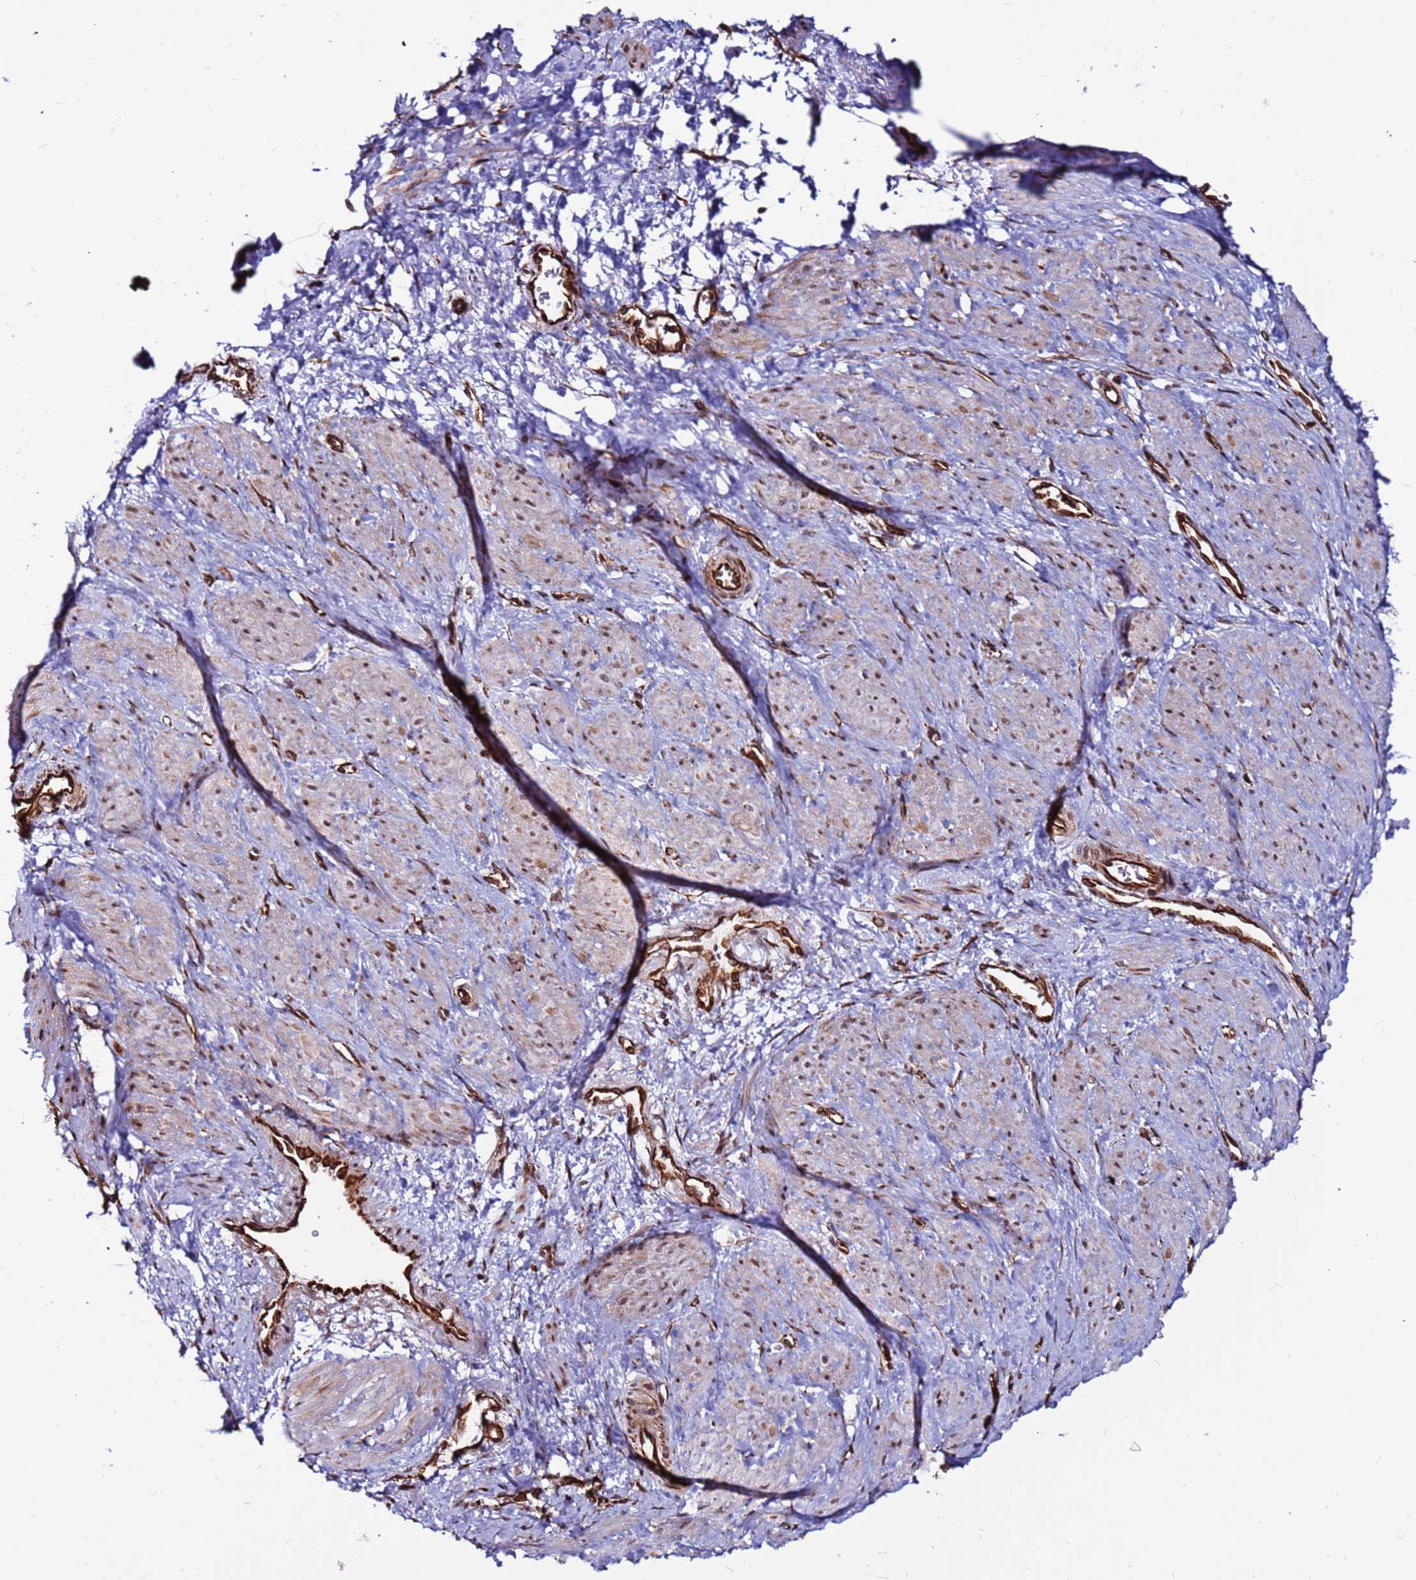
{"staining": {"intensity": "moderate", "quantity": "25%-75%", "location": "nuclear"}, "tissue": "smooth muscle", "cell_type": "Smooth muscle cells", "image_type": "normal", "snomed": [{"axis": "morphology", "description": "Normal tissue, NOS"}, {"axis": "topography", "description": "Smooth muscle"}, {"axis": "topography", "description": "Uterus"}], "caption": "IHC of unremarkable human smooth muscle shows medium levels of moderate nuclear staining in about 25%-75% of smooth muscle cells.", "gene": "CLK3", "patient": {"sex": "female", "age": 39}}